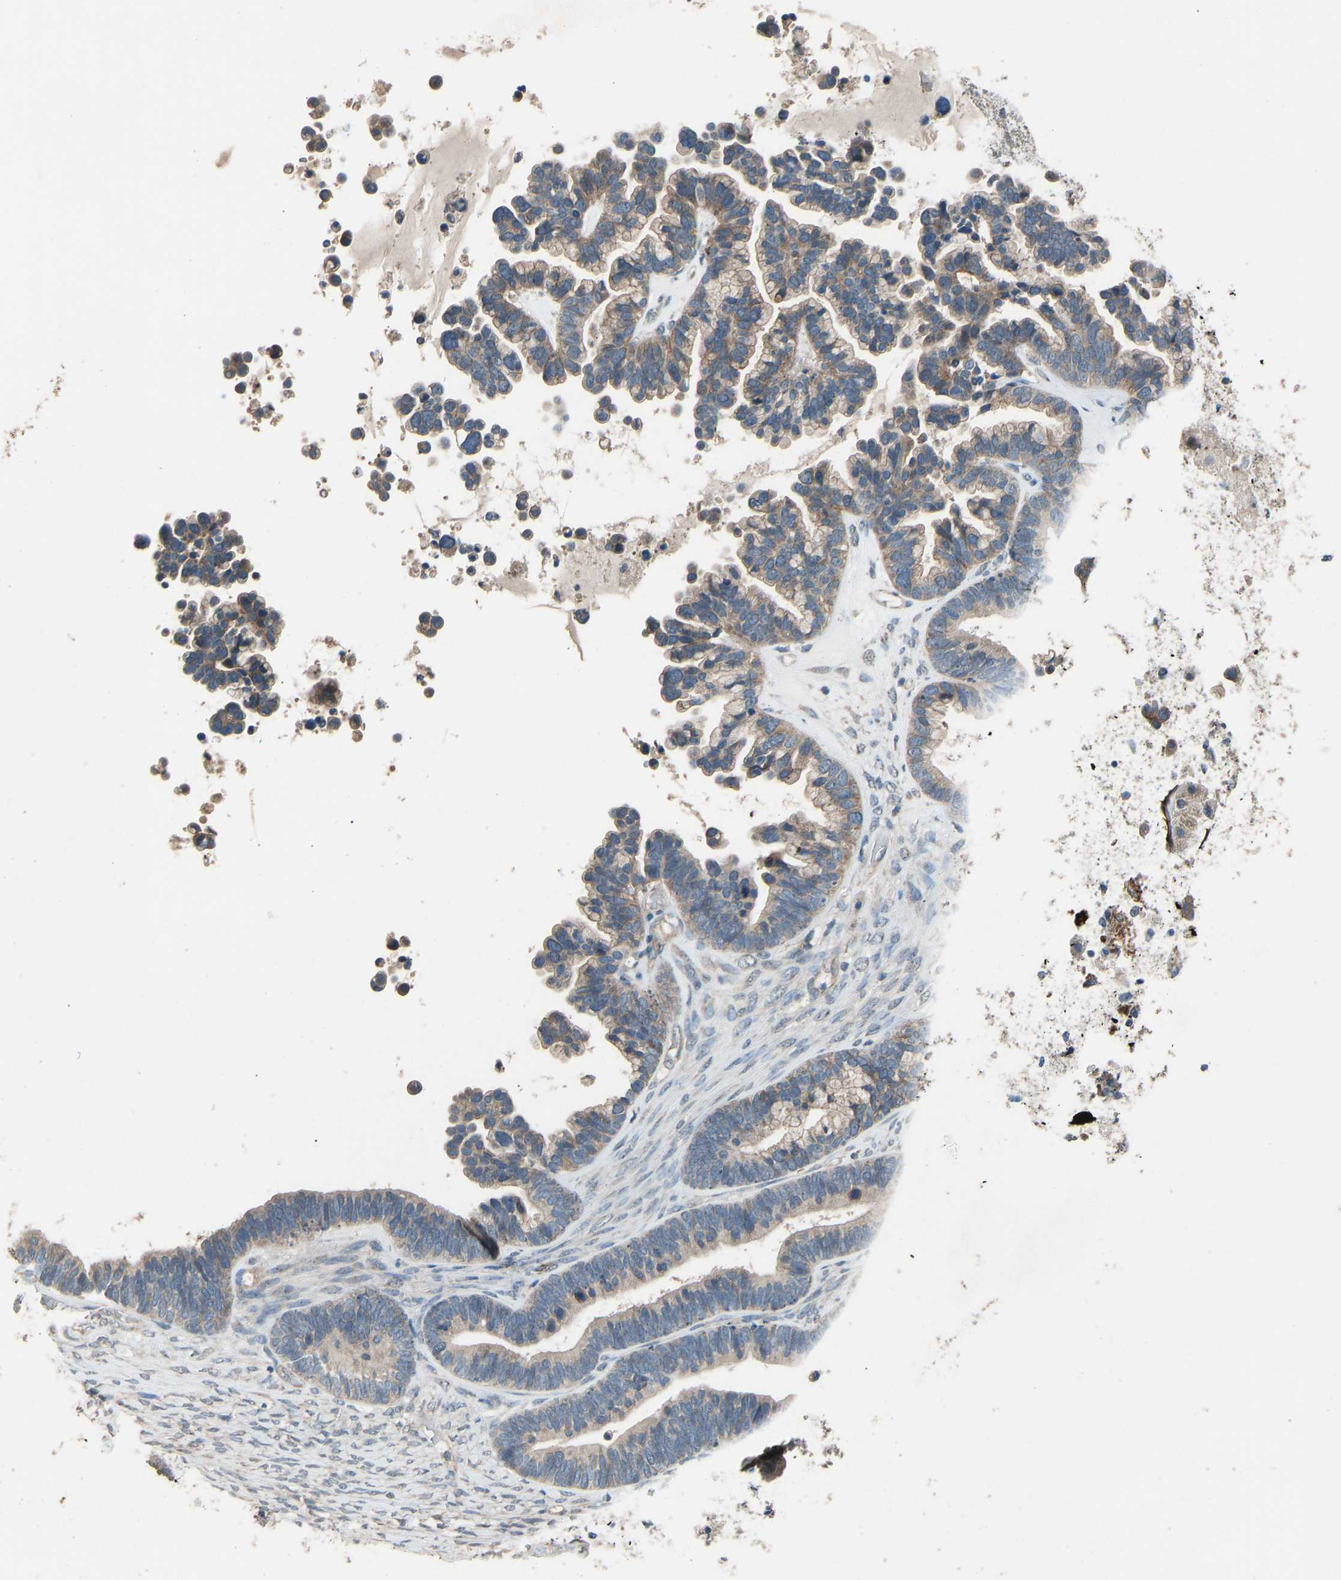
{"staining": {"intensity": "weak", "quantity": "25%-75%", "location": "cytoplasmic/membranous"}, "tissue": "ovarian cancer", "cell_type": "Tumor cells", "image_type": "cancer", "snomed": [{"axis": "morphology", "description": "Cystadenocarcinoma, serous, NOS"}, {"axis": "topography", "description": "Ovary"}], "caption": "DAB (3,3'-diaminobenzidine) immunohistochemical staining of human ovarian serous cystadenocarcinoma displays weak cytoplasmic/membranous protein staining in approximately 25%-75% of tumor cells.", "gene": "SLC43A1", "patient": {"sex": "female", "age": 56}}